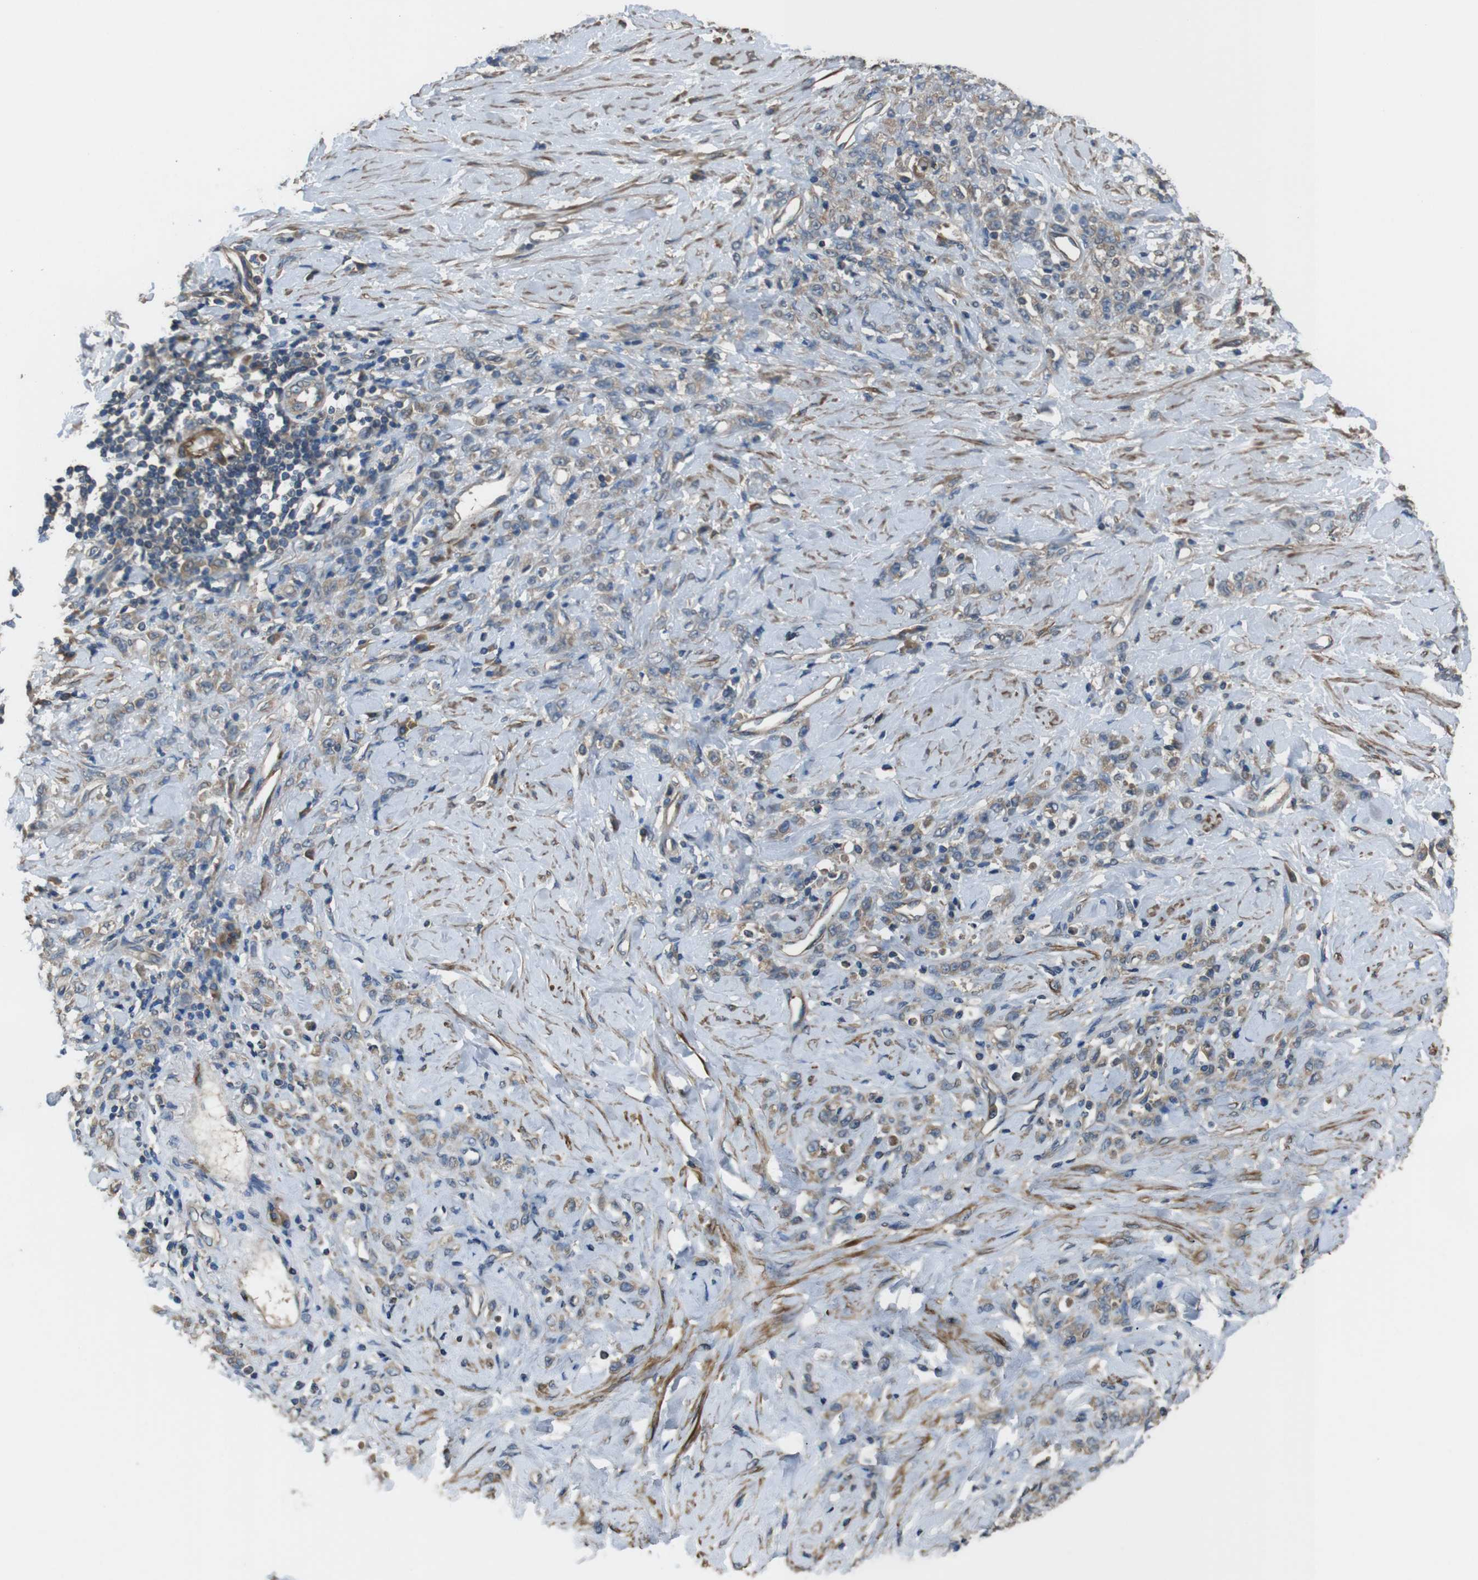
{"staining": {"intensity": "weak", "quantity": "25%-75%", "location": "cytoplasmic/membranous"}, "tissue": "stomach cancer", "cell_type": "Tumor cells", "image_type": "cancer", "snomed": [{"axis": "morphology", "description": "Adenocarcinoma, NOS"}, {"axis": "topography", "description": "Stomach"}], "caption": "Human adenocarcinoma (stomach) stained for a protein (brown) exhibits weak cytoplasmic/membranous positive expression in about 25%-75% of tumor cells.", "gene": "FUT2", "patient": {"sex": "male", "age": 82}}